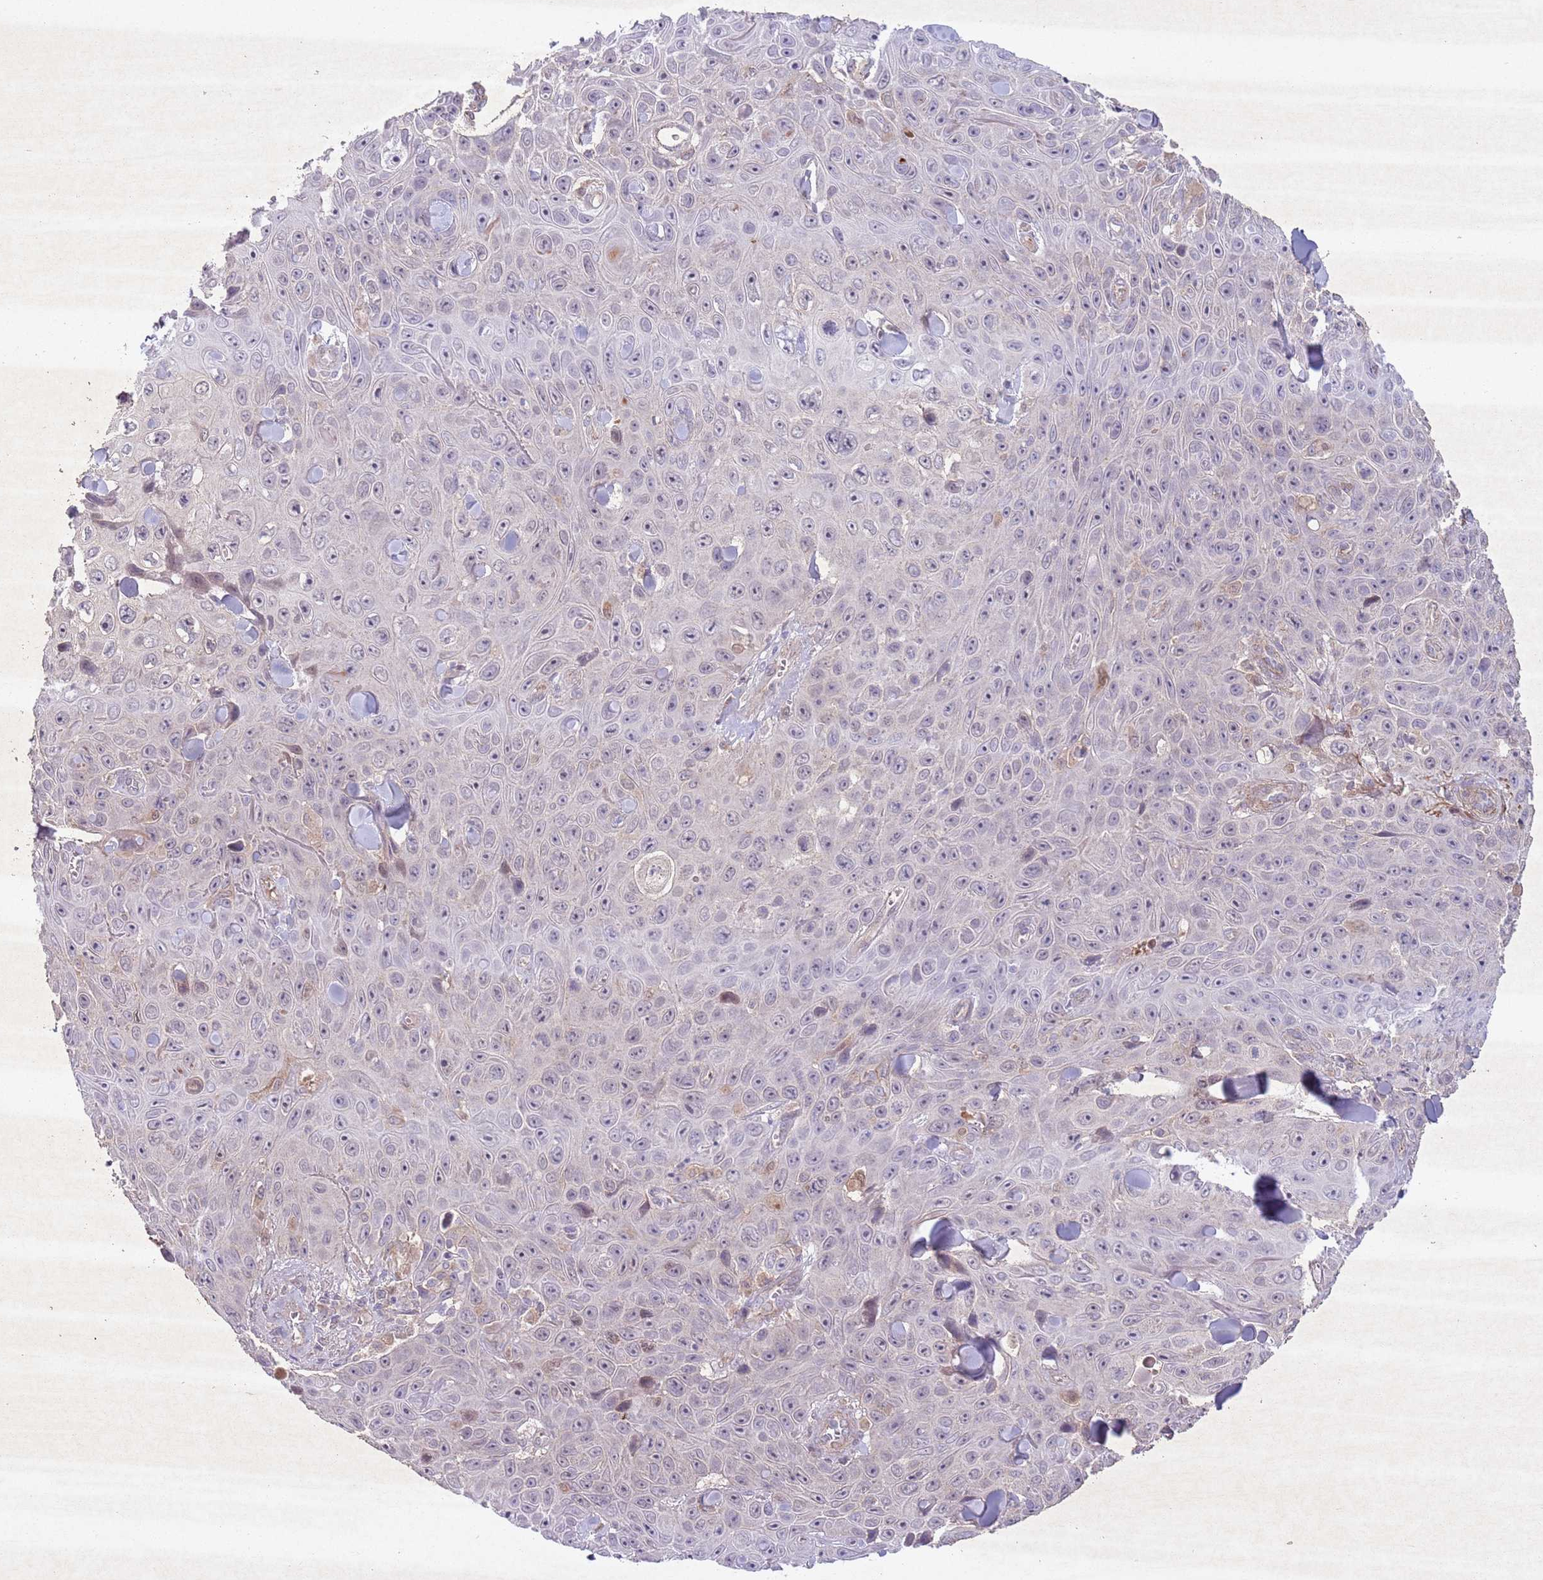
{"staining": {"intensity": "negative", "quantity": "none", "location": "none"}, "tissue": "skin cancer", "cell_type": "Tumor cells", "image_type": "cancer", "snomed": [{"axis": "morphology", "description": "Squamous cell carcinoma, NOS"}, {"axis": "topography", "description": "Skin"}], "caption": "DAB (3,3'-diaminobenzidine) immunohistochemical staining of human squamous cell carcinoma (skin) exhibits no significant staining in tumor cells.", "gene": "CCNI", "patient": {"sex": "male", "age": 82}}